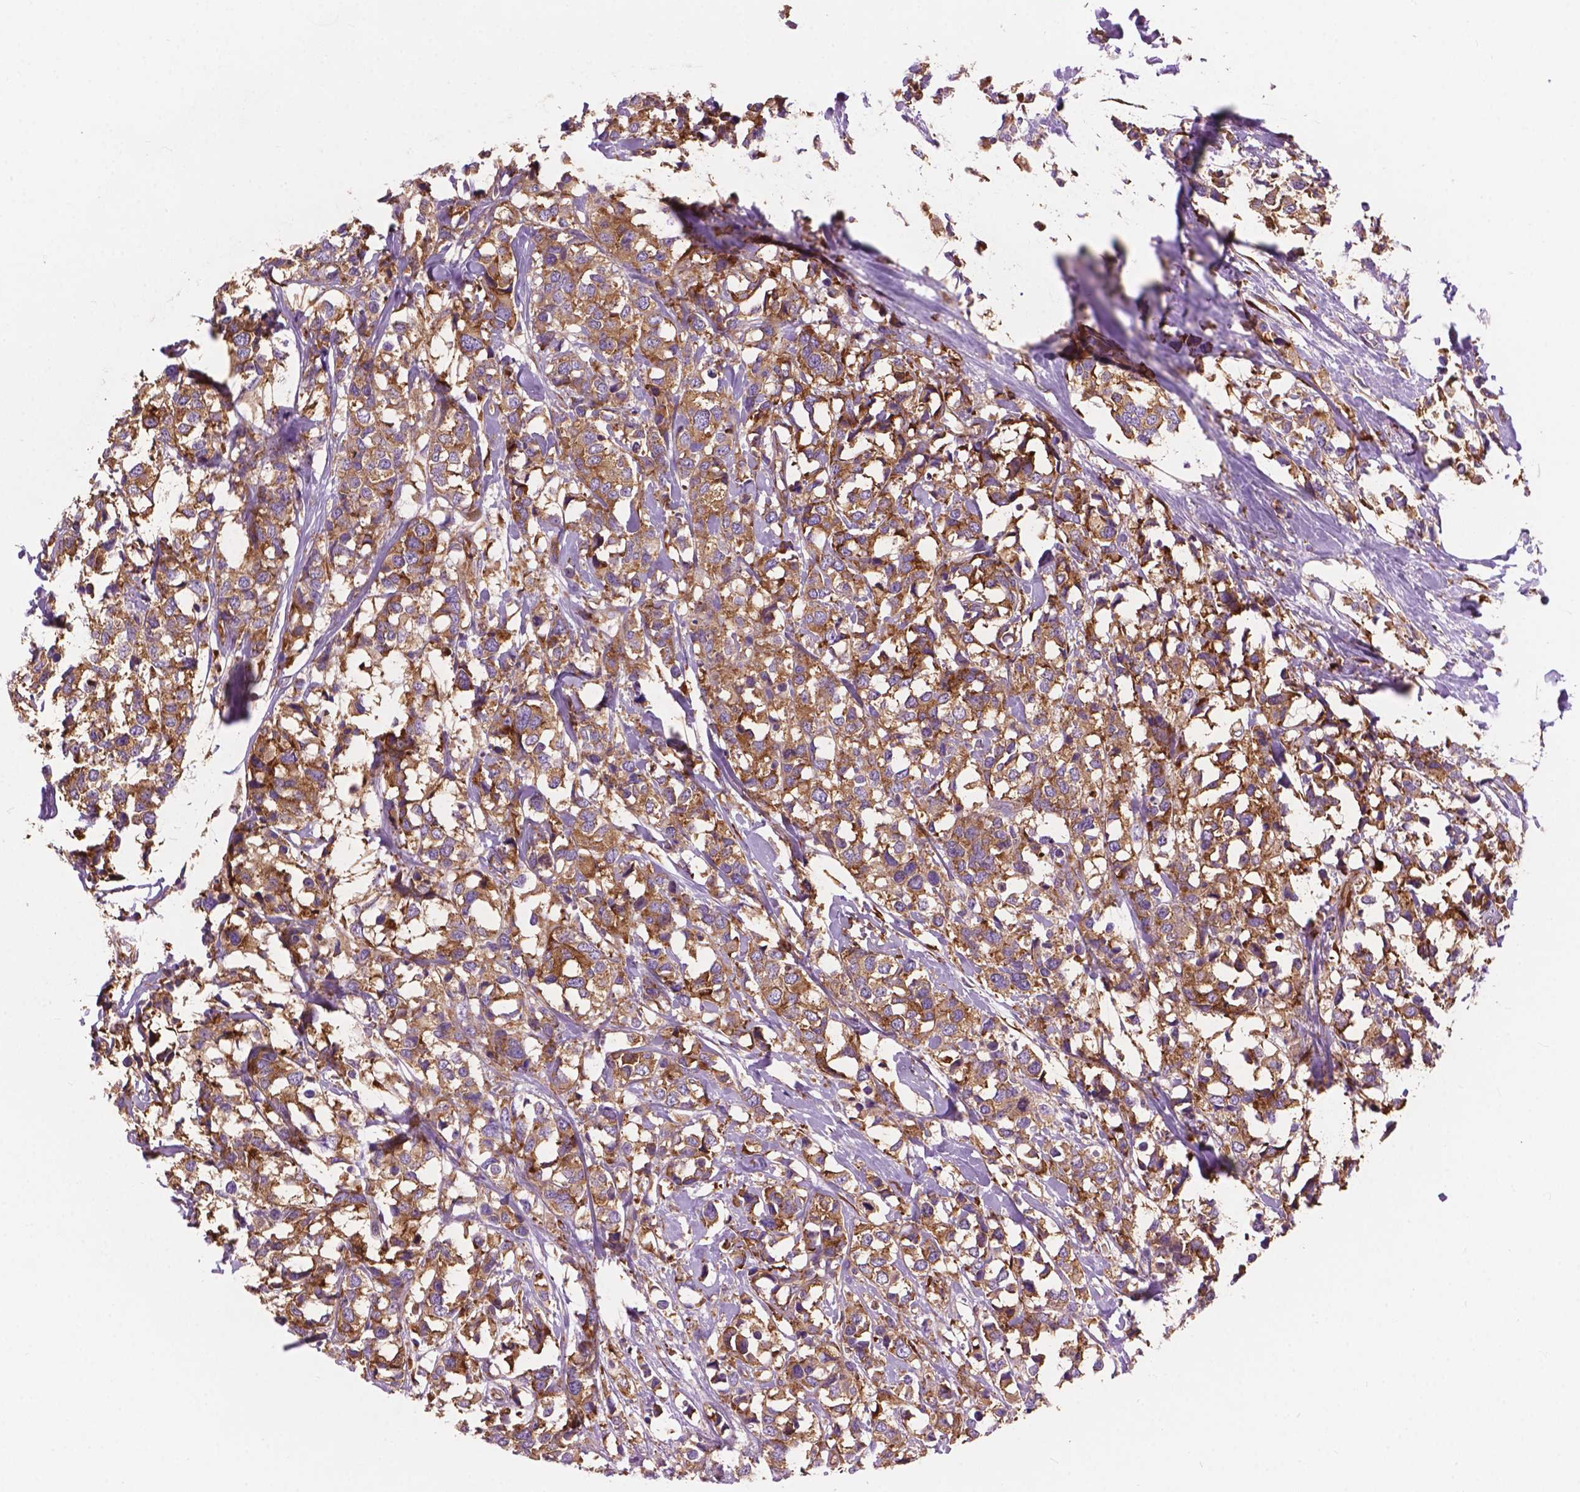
{"staining": {"intensity": "moderate", "quantity": ">75%", "location": "cytoplasmic/membranous"}, "tissue": "breast cancer", "cell_type": "Tumor cells", "image_type": "cancer", "snomed": [{"axis": "morphology", "description": "Lobular carcinoma"}, {"axis": "topography", "description": "Breast"}], "caption": "Tumor cells reveal medium levels of moderate cytoplasmic/membranous staining in about >75% of cells in human breast cancer. (IHC, brightfield microscopy, high magnification).", "gene": "RPL37A", "patient": {"sex": "female", "age": 59}}